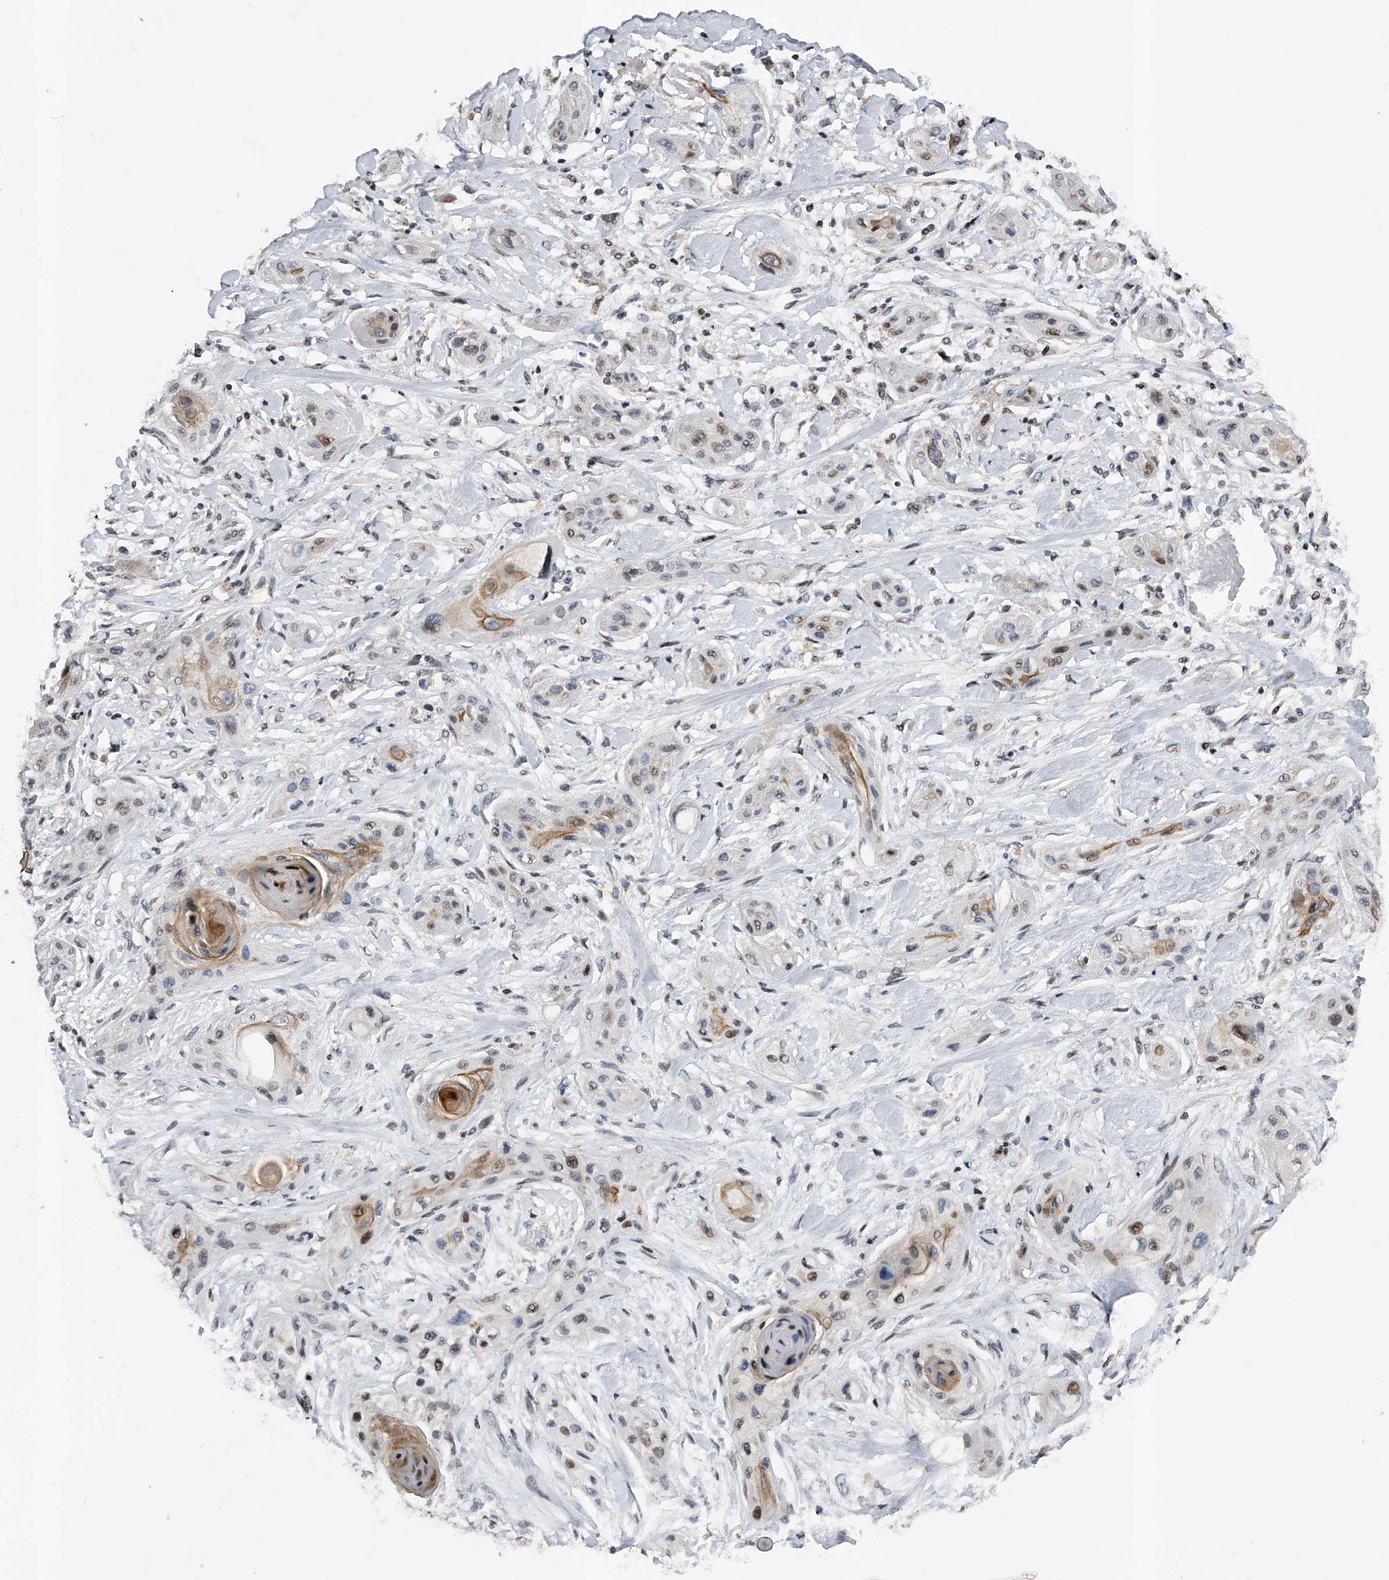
{"staining": {"intensity": "negative", "quantity": "none", "location": "none"}, "tissue": "lung cancer", "cell_type": "Tumor cells", "image_type": "cancer", "snomed": [{"axis": "morphology", "description": "Squamous cell carcinoma, NOS"}, {"axis": "topography", "description": "Lung"}], "caption": "Protein analysis of lung squamous cell carcinoma reveals no significant staining in tumor cells.", "gene": "RWDD2A", "patient": {"sex": "female", "age": 47}}